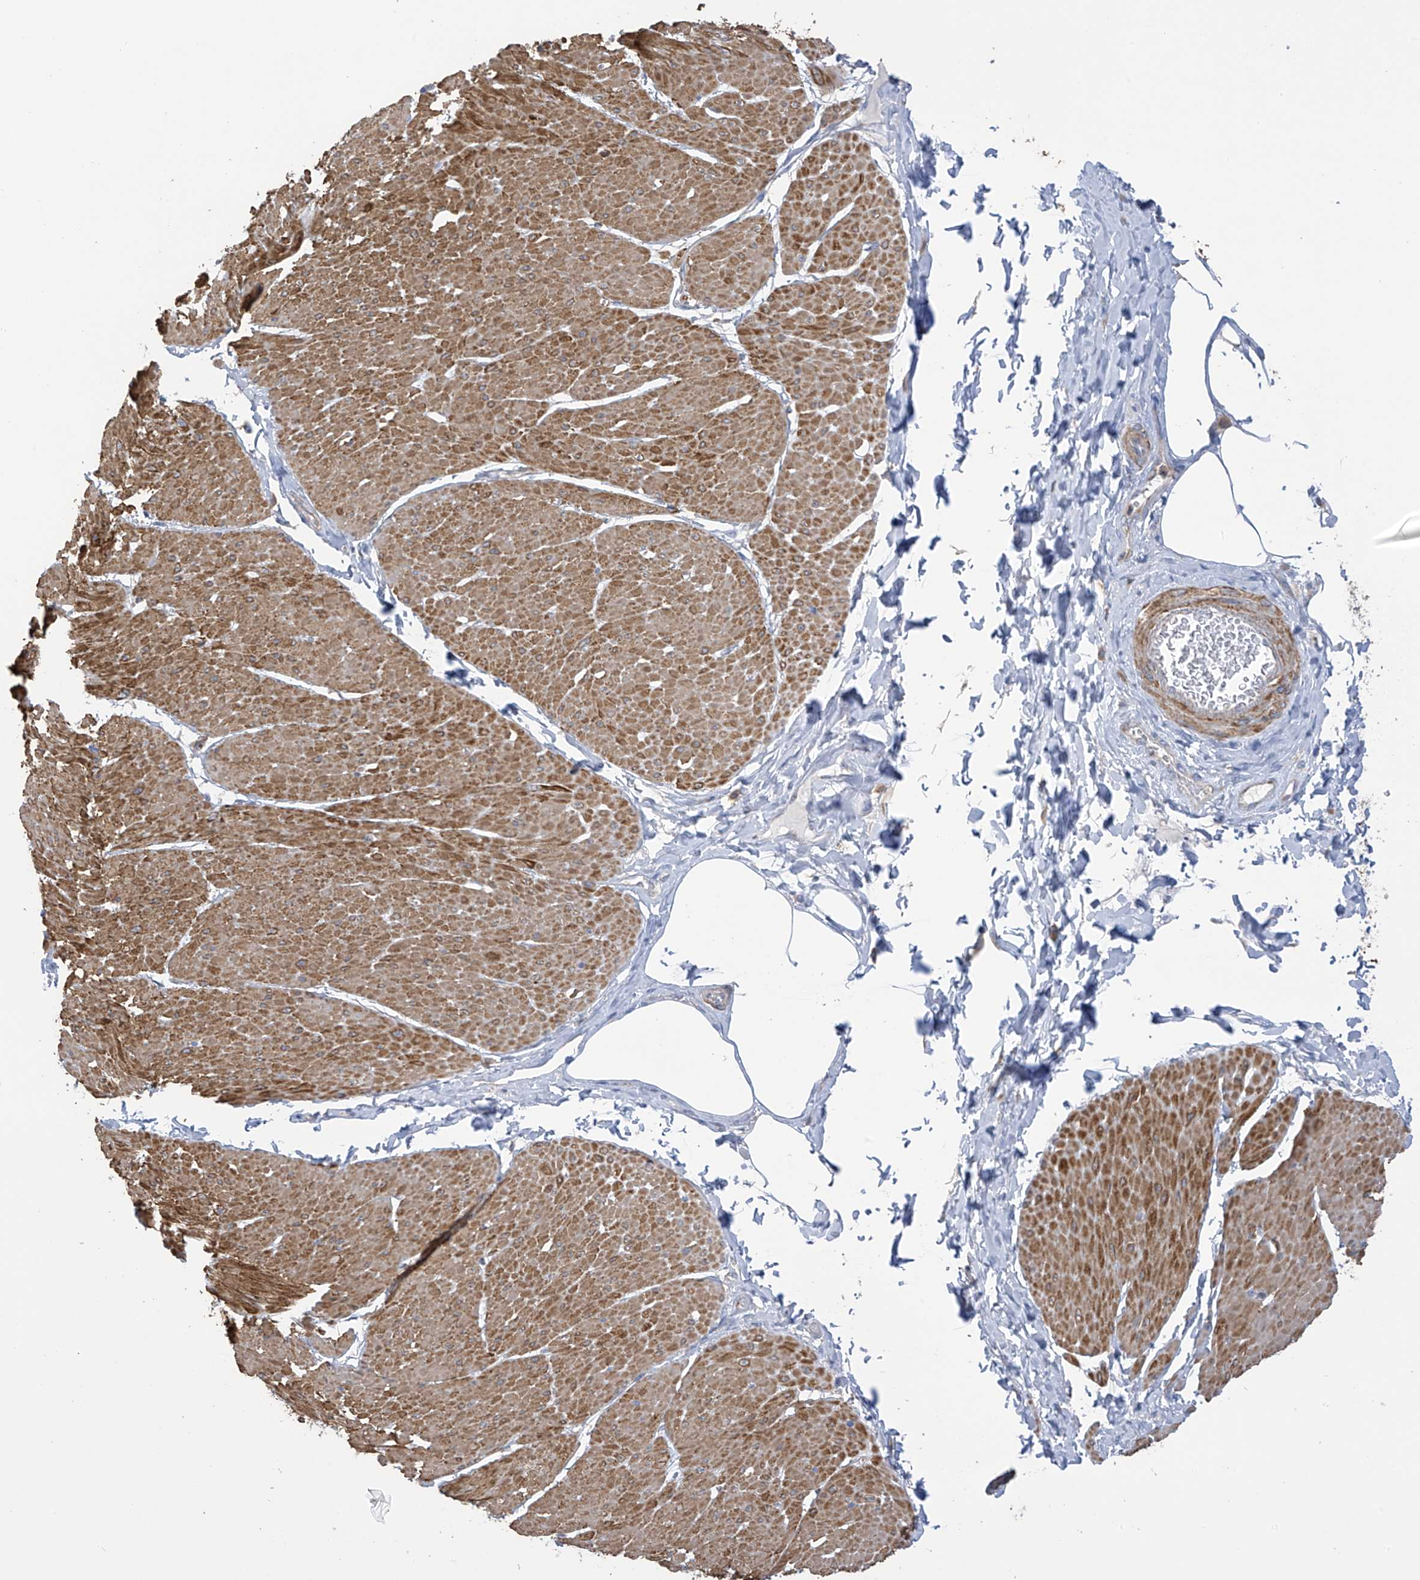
{"staining": {"intensity": "moderate", "quantity": ">75%", "location": "cytoplasmic/membranous"}, "tissue": "smooth muscle", "cell_type": "Smooth muscle cells", "image_type": "normal", "snomed": [{"axis": "morphology", "description": "Urothelial carcinoma, High grade"}, {"axis": "topography", "description": "Urinary bladder"}], "caption": "Immunohistochemistry staining of unremarkable smooth muscle, which shows medium levels of moderate cytoplasmic/membranous staining in approximately >75% of smooth muscle cells indicating moderate cytoplasmic/membranous protein positivity. The staining was performed using DAB (3,3'-diaminobenzidine) (brown) for protein detection and nuclei were counterstained in hematoxylin (blue).", "gene": "ITM2B", "patient": {"sex": "male", "age": 46}}